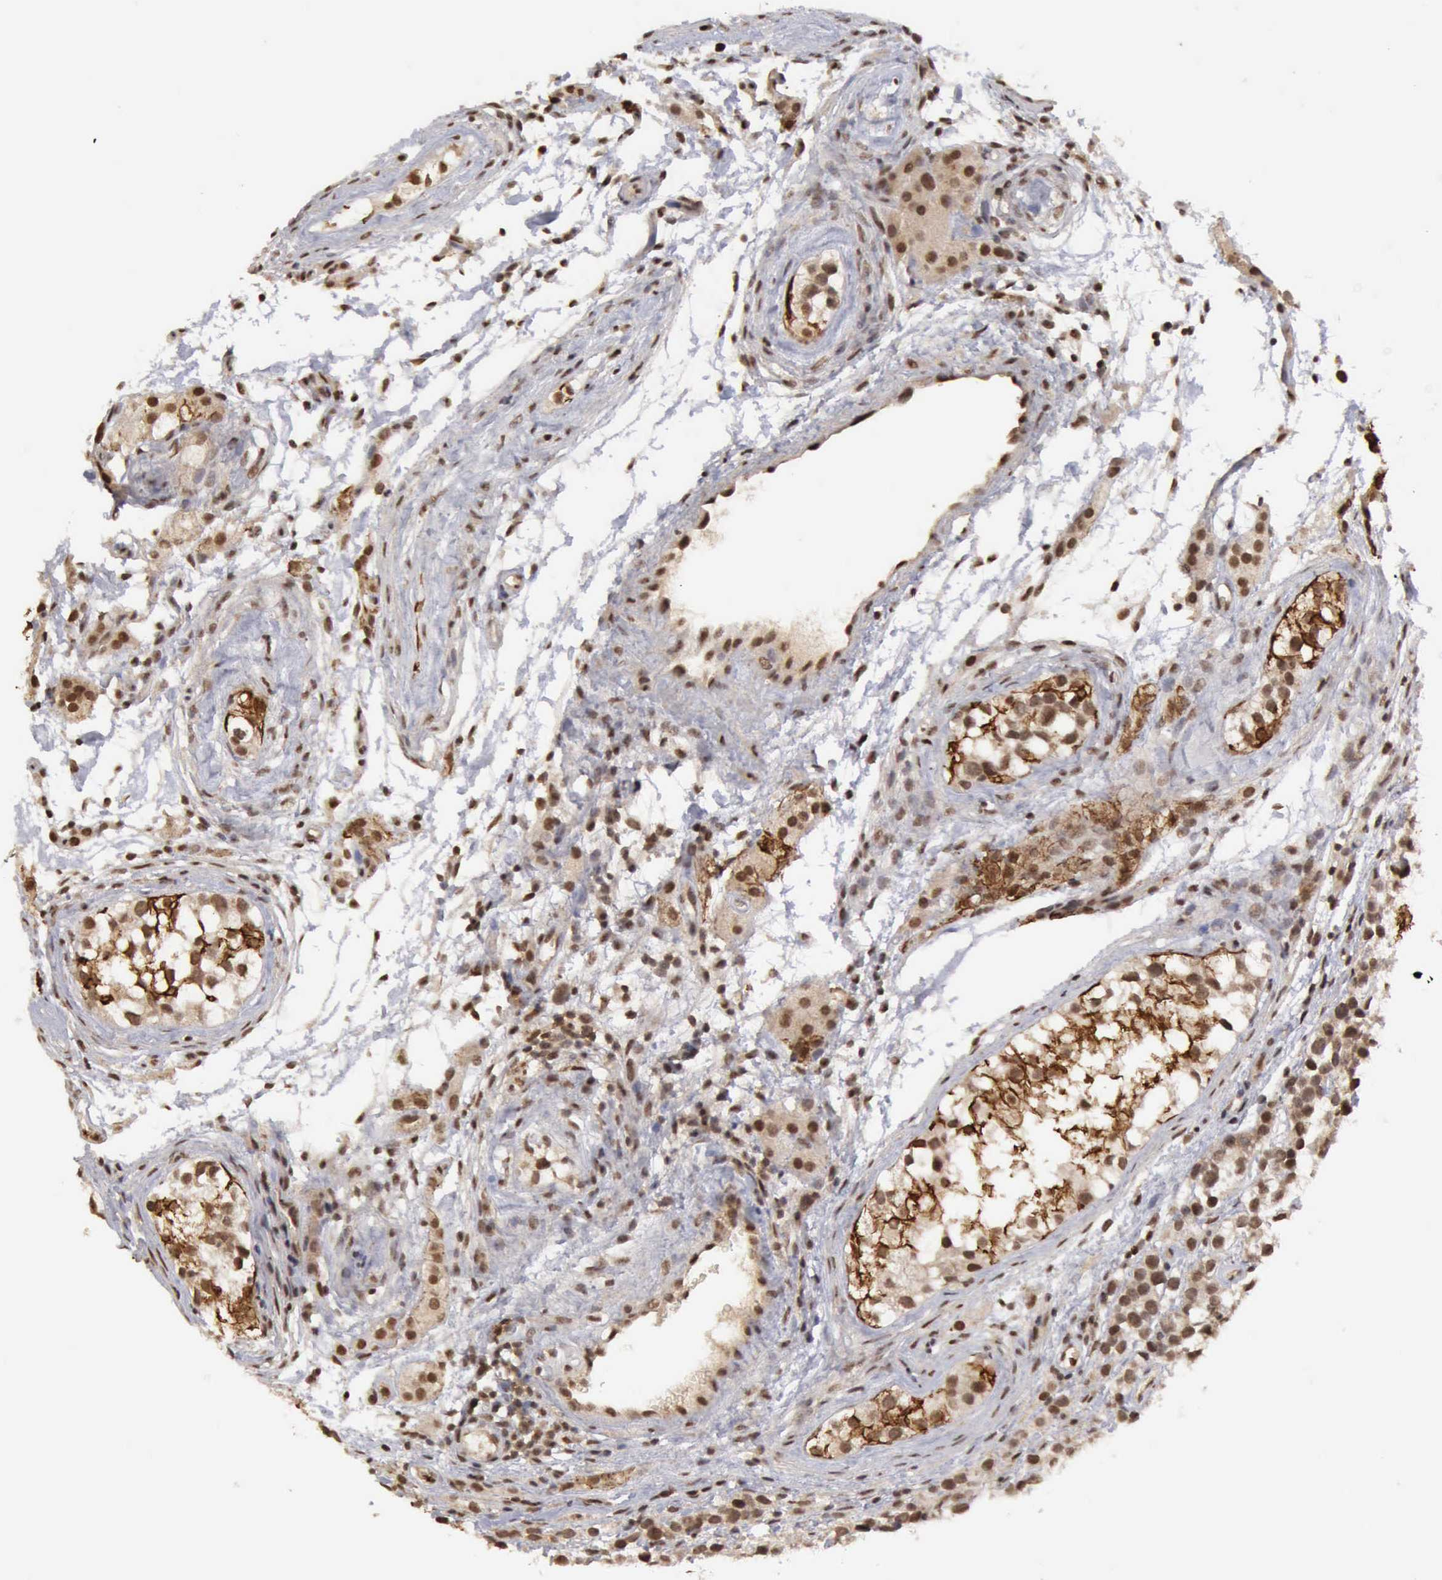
{"staining": {"intensity": "moderate", "quantity": ">75%", "location": "nuclear"}, "tissue": "testis cancer", "cell_type": "Tumor cells", "image_type": "cancer", "snomed": [{"axis": "morphology", "description": "Seminoma, NOS"}, {"axis": "topography", "description": "Testis"}], "caption": "About >75% of tumor cells in human testis cancer (seminoma) reveal moderate nuclear protein staining as visualized by brown immunohistochemical staining.", "gene": "CDKN2A", "patient": {"sex": "male", "age": 25}}